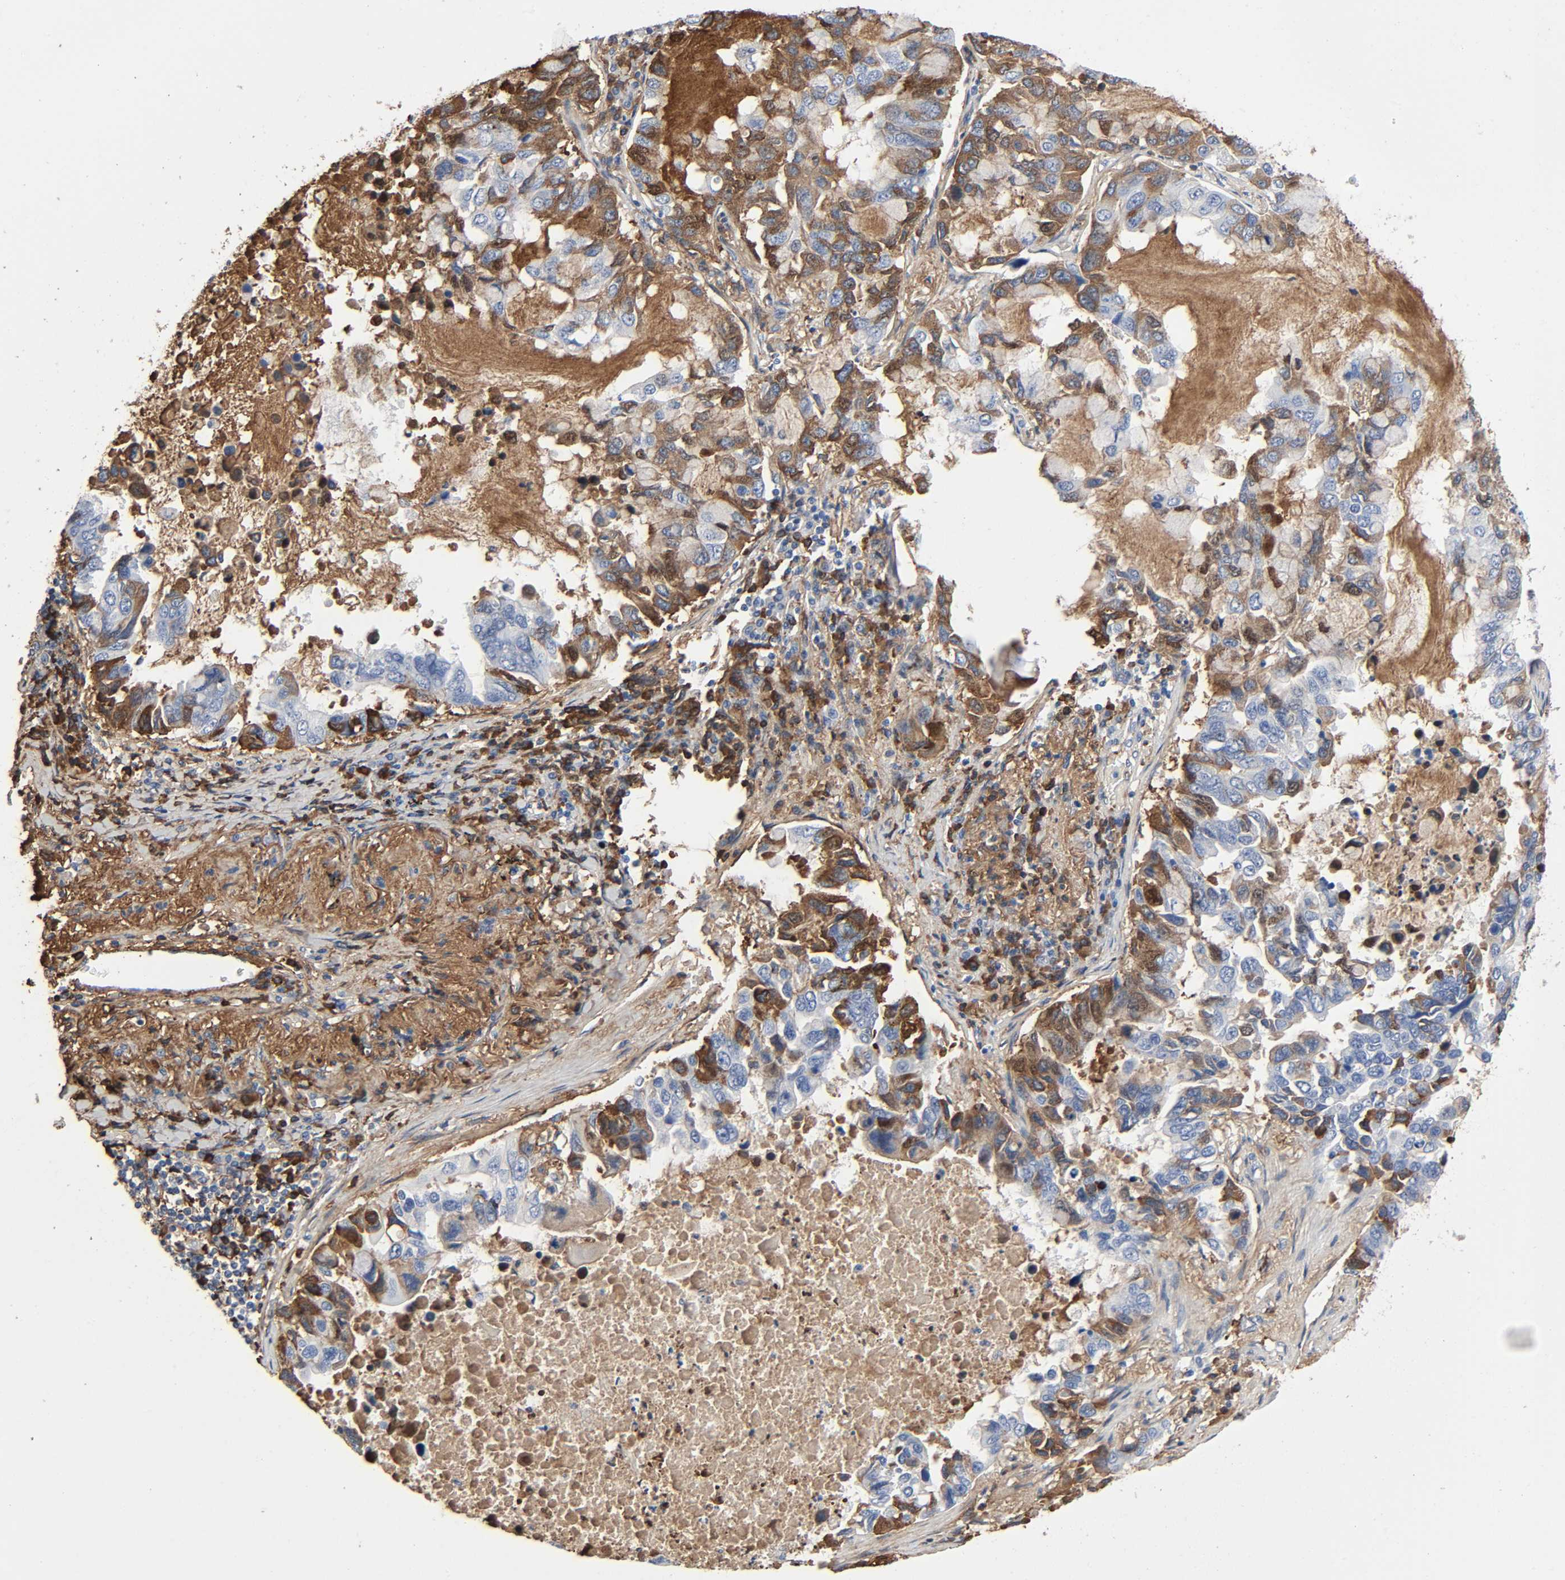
{"staining": {"intensity": "moderate", "quantity": "25%-75%", "location": "cytoplasmic/membranous"}, "tissue": "lung cancer", "cell_type": "Tumor cells", "image_type": "cancer", "snomed": [{"axis": "morphology", "description": "Adenocarcinoma, NOS"}, {"axis": "topography", "description": "Lung"}], "caption": "Lung cancer stained with IHC exhibits moderate cytoplasmic/membranous expression in approximately 25%-75% of tumor cells.", "gene": "C3", "patient": {"sex": "male", "age": 64}}